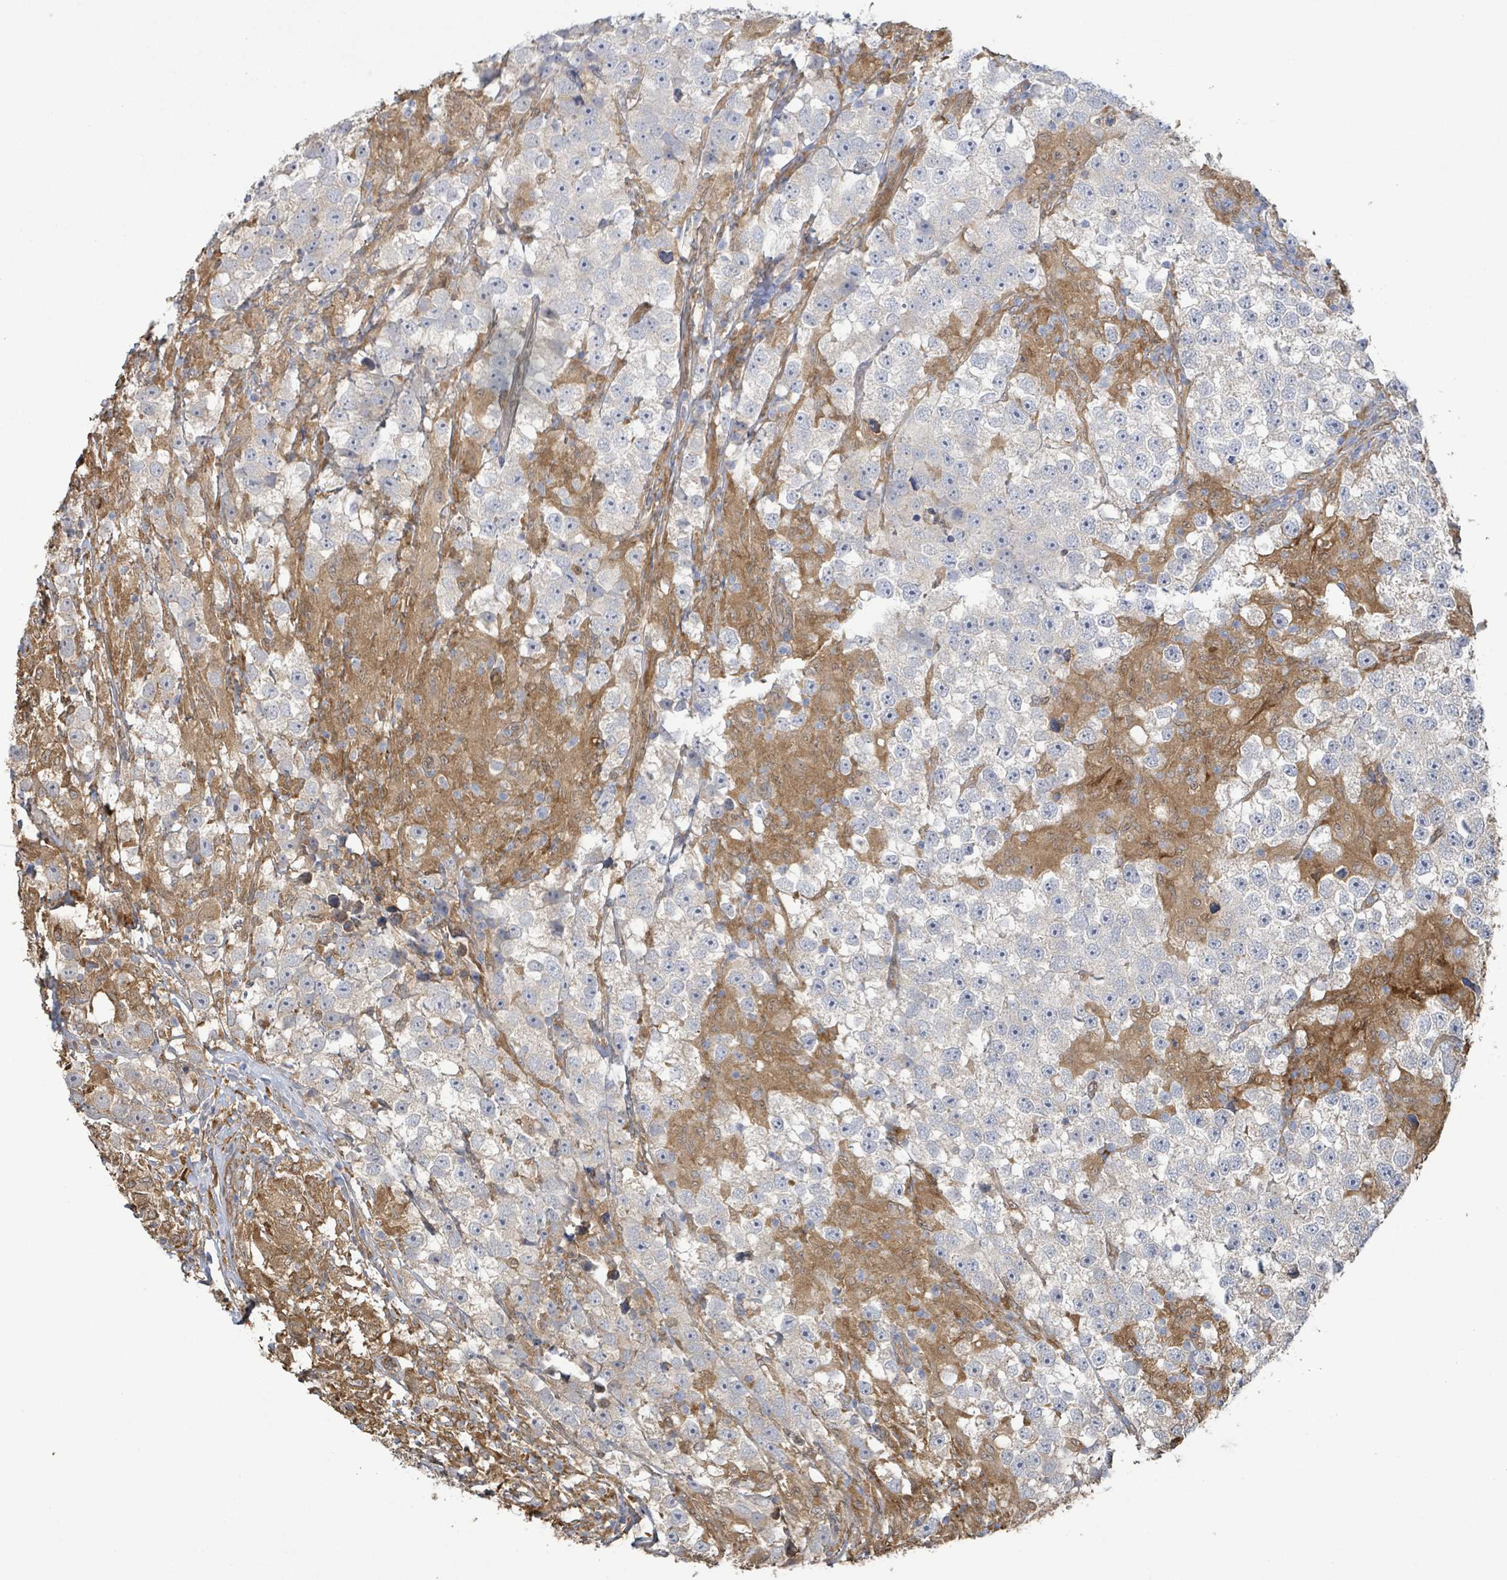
{"staining": {"intensity": "negative", "quantity": "none", "location": "none"}, "tissue": "testis cancer", "cell_type": "Tumor cells", "image_type": "cancer", "snomed": [{"axis": "morphology", "description": "Seminoma, NOS"}, {"axis": "topography", "description": "Testis"}], "caption": "Immunohistochemical staining of human testis cancer (seminoma) demonstrates no significant staining in tumor cells. (Brightfield microscopy of DAB (3,3'-diaminobenzidine) IHC at high magnification).", "gene": "ARPIN", "patient": {"sex": "male", "age": 46}}